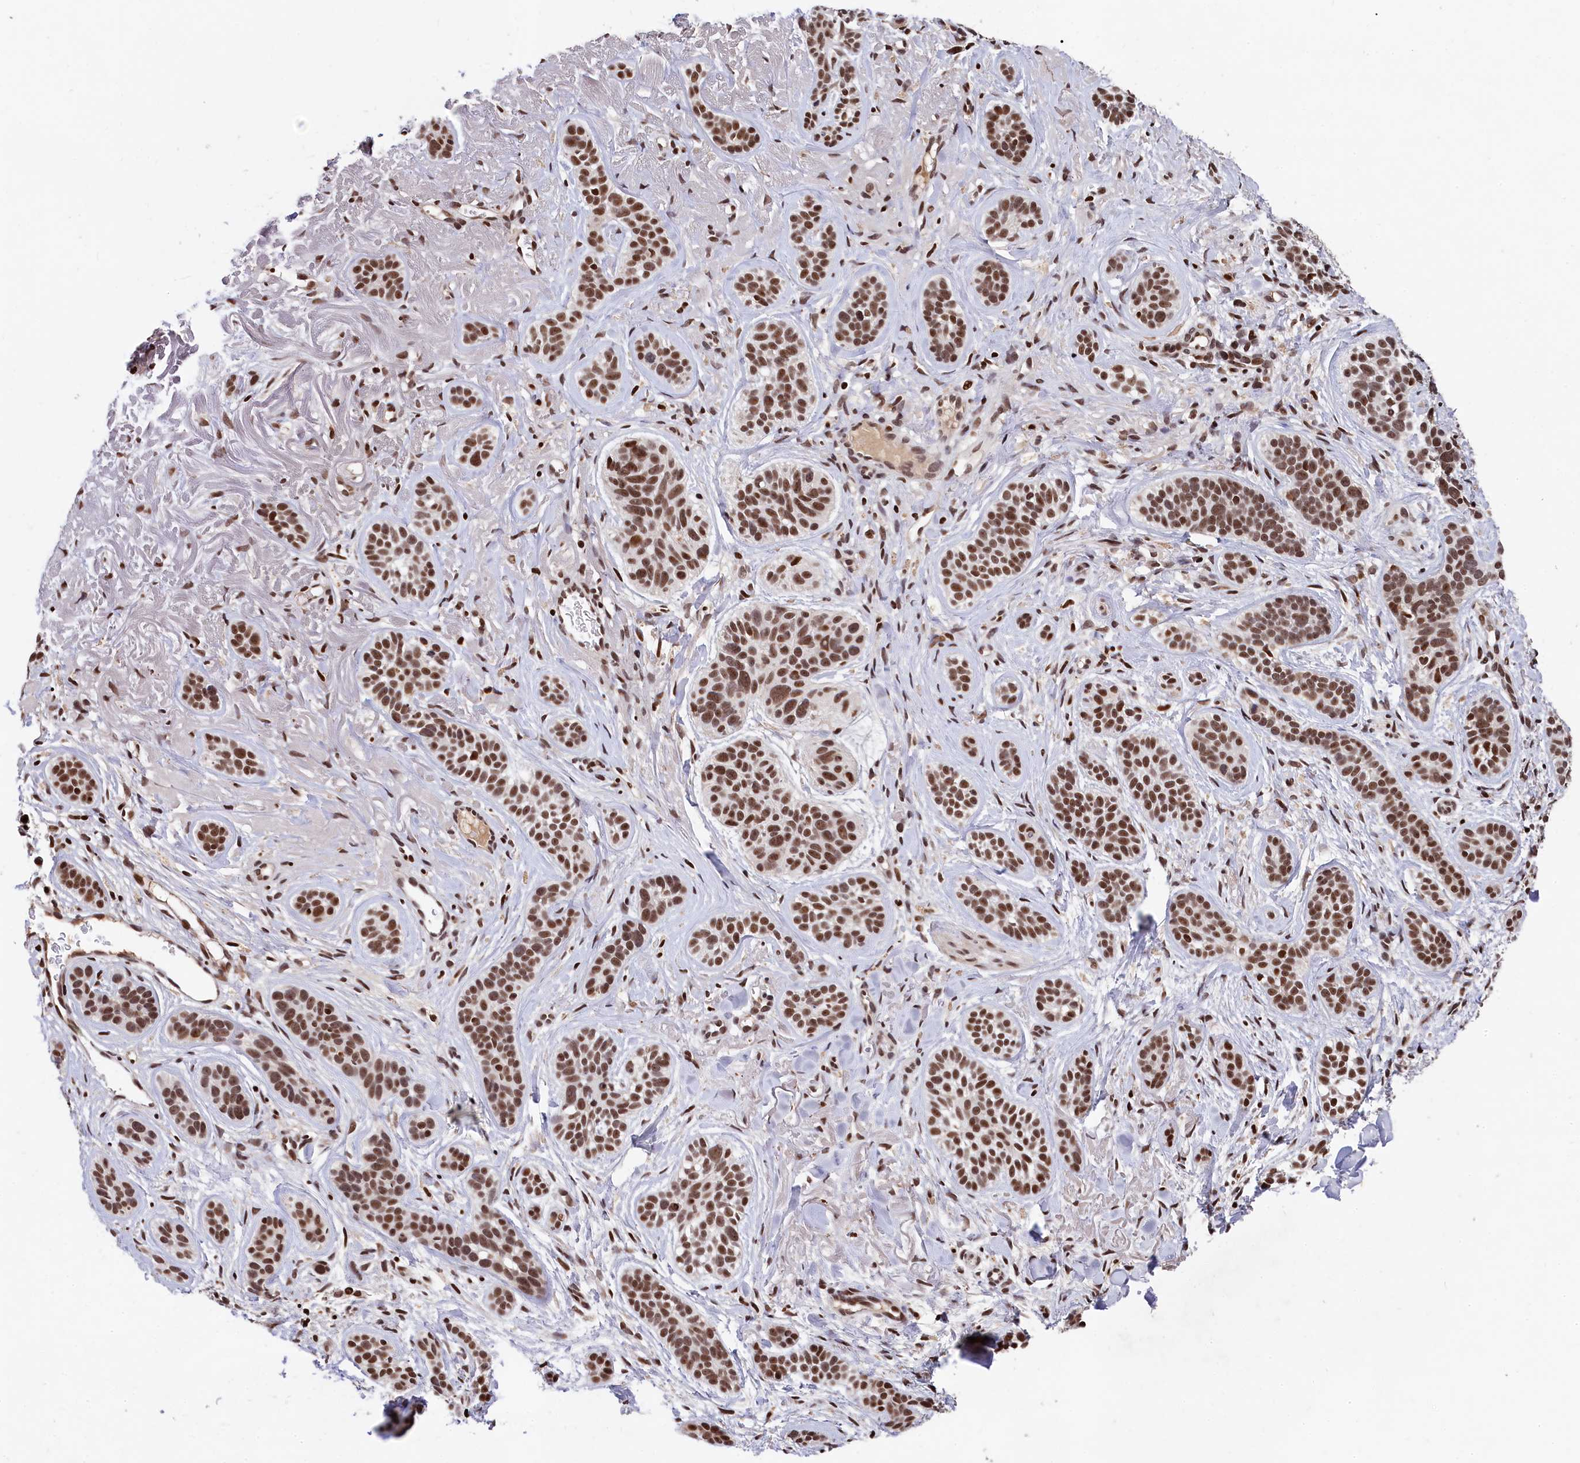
{"staining": {"intensity": "moderate", "quantity": ">75%", "location": "nuclear"}, "tissue": "skin cancer", "cell_type": "Tumor cells", "image_type": "cancer", "snomed": [{"axis": "morphology", "description": "Basal cell carcinoma"}, {"axis": "topography", "description": "Skin"}], "caption": "A high-resolution micrograph shows immunohistochemistry staining of skin cancer, which reveals moderate nuclear staining in about >75% of tumor cells. Using DAB (3,3'-diaminobenzidine) (brown) and hematoxylin (blue) stains, captured at high magnification using brightfield microscopy.", "gene": "FAM217B", "patient": {"sex": "male", "age": 71}}